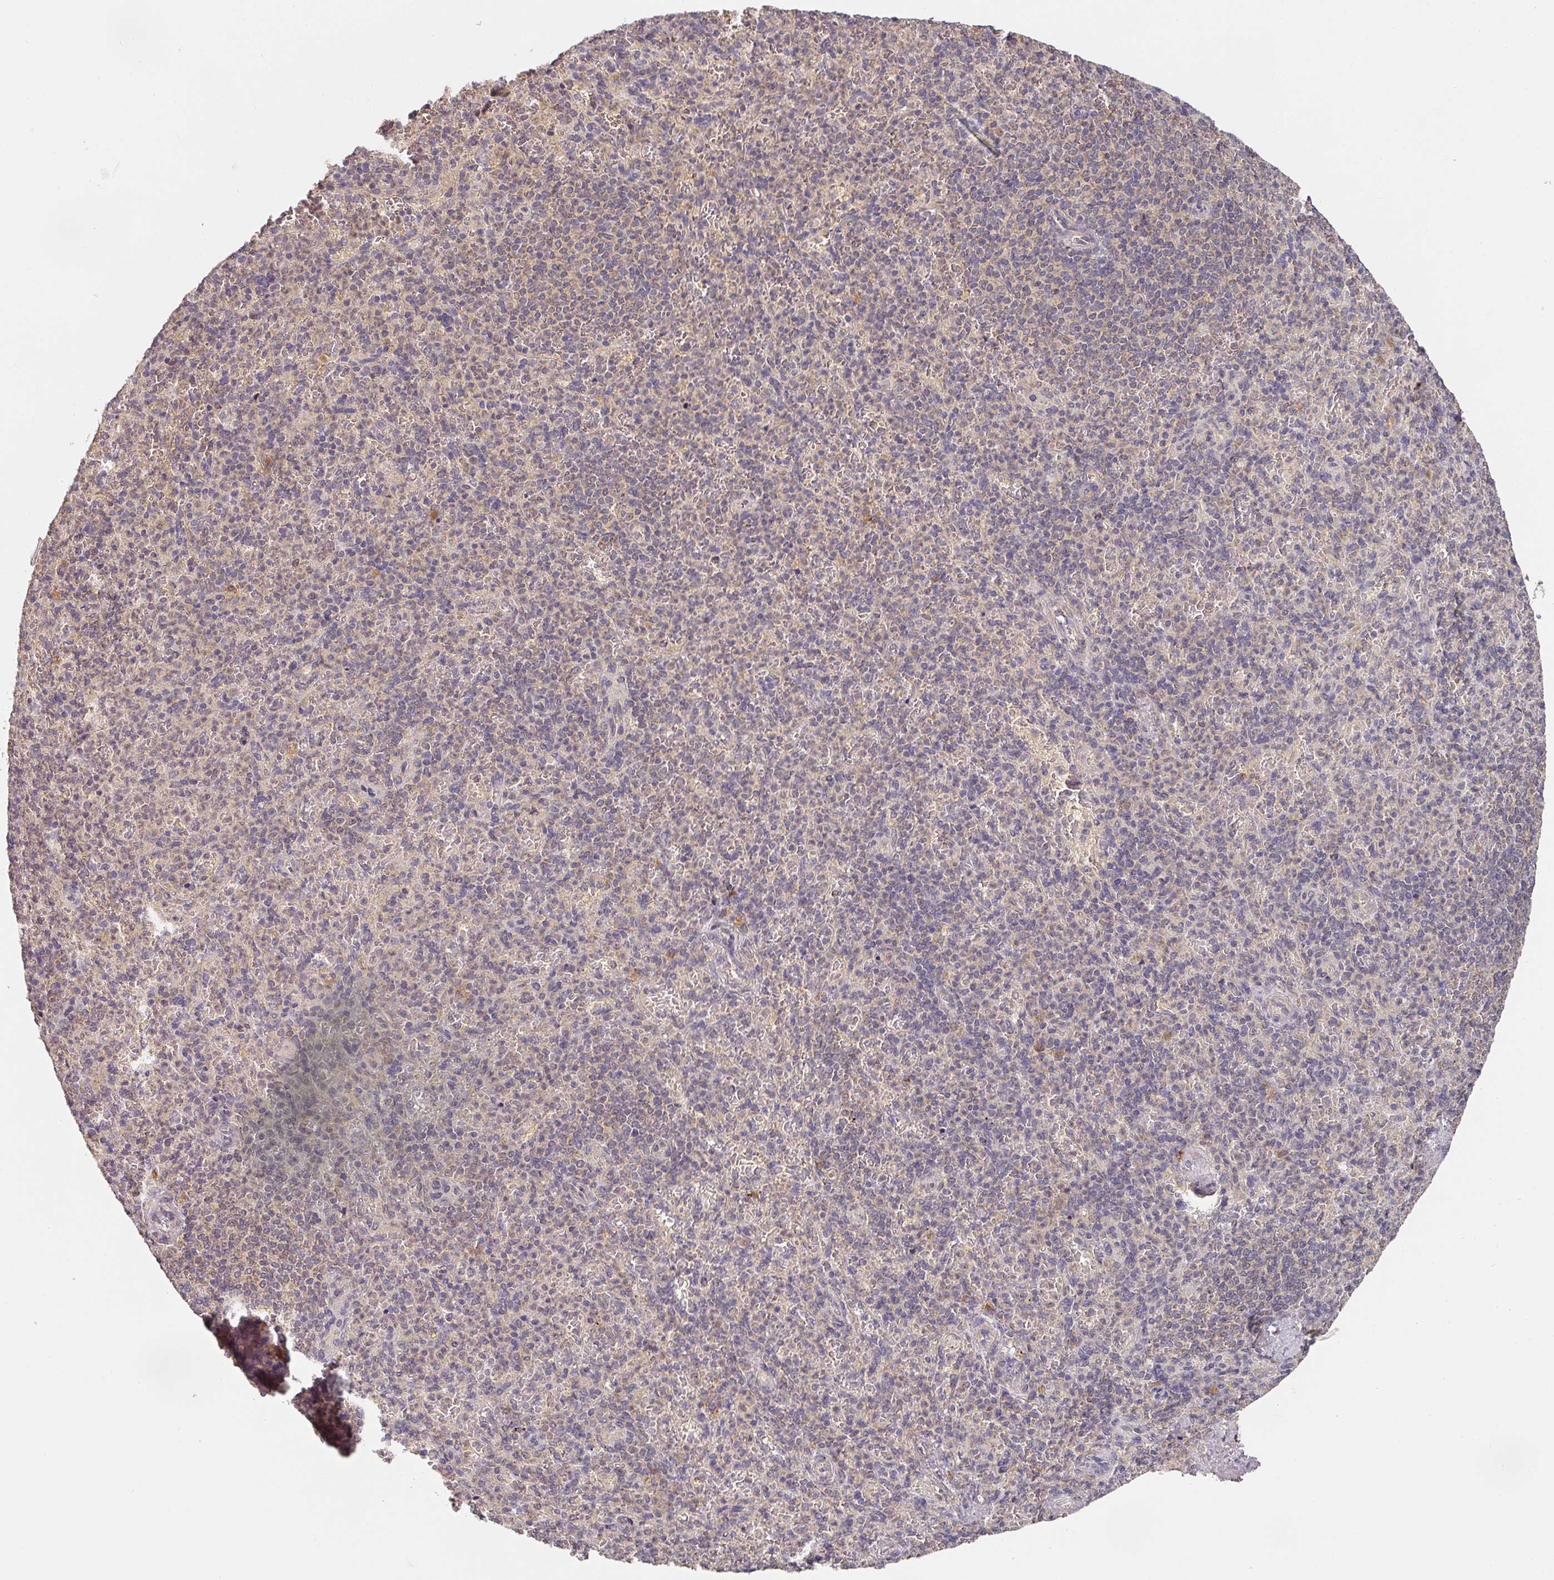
{"staining": {"intensity": "negative", "quantity": "none", "location": "none"}, "tissue": "spleen", "cell_type": "Cells in red pulp", "image_type": "normal", "snomed": [{"axis": "morphology", "description": "Normal tissue, NOS"}, {"axis": "topography", "description": "Spleen"}], "caption": "Spleen stained for a protein using immunohistochemistry (IHC) exhibits no staining cells in red pulp.", "gene": "EXTL3", "patient": {"sex": "female", "age": 74}}